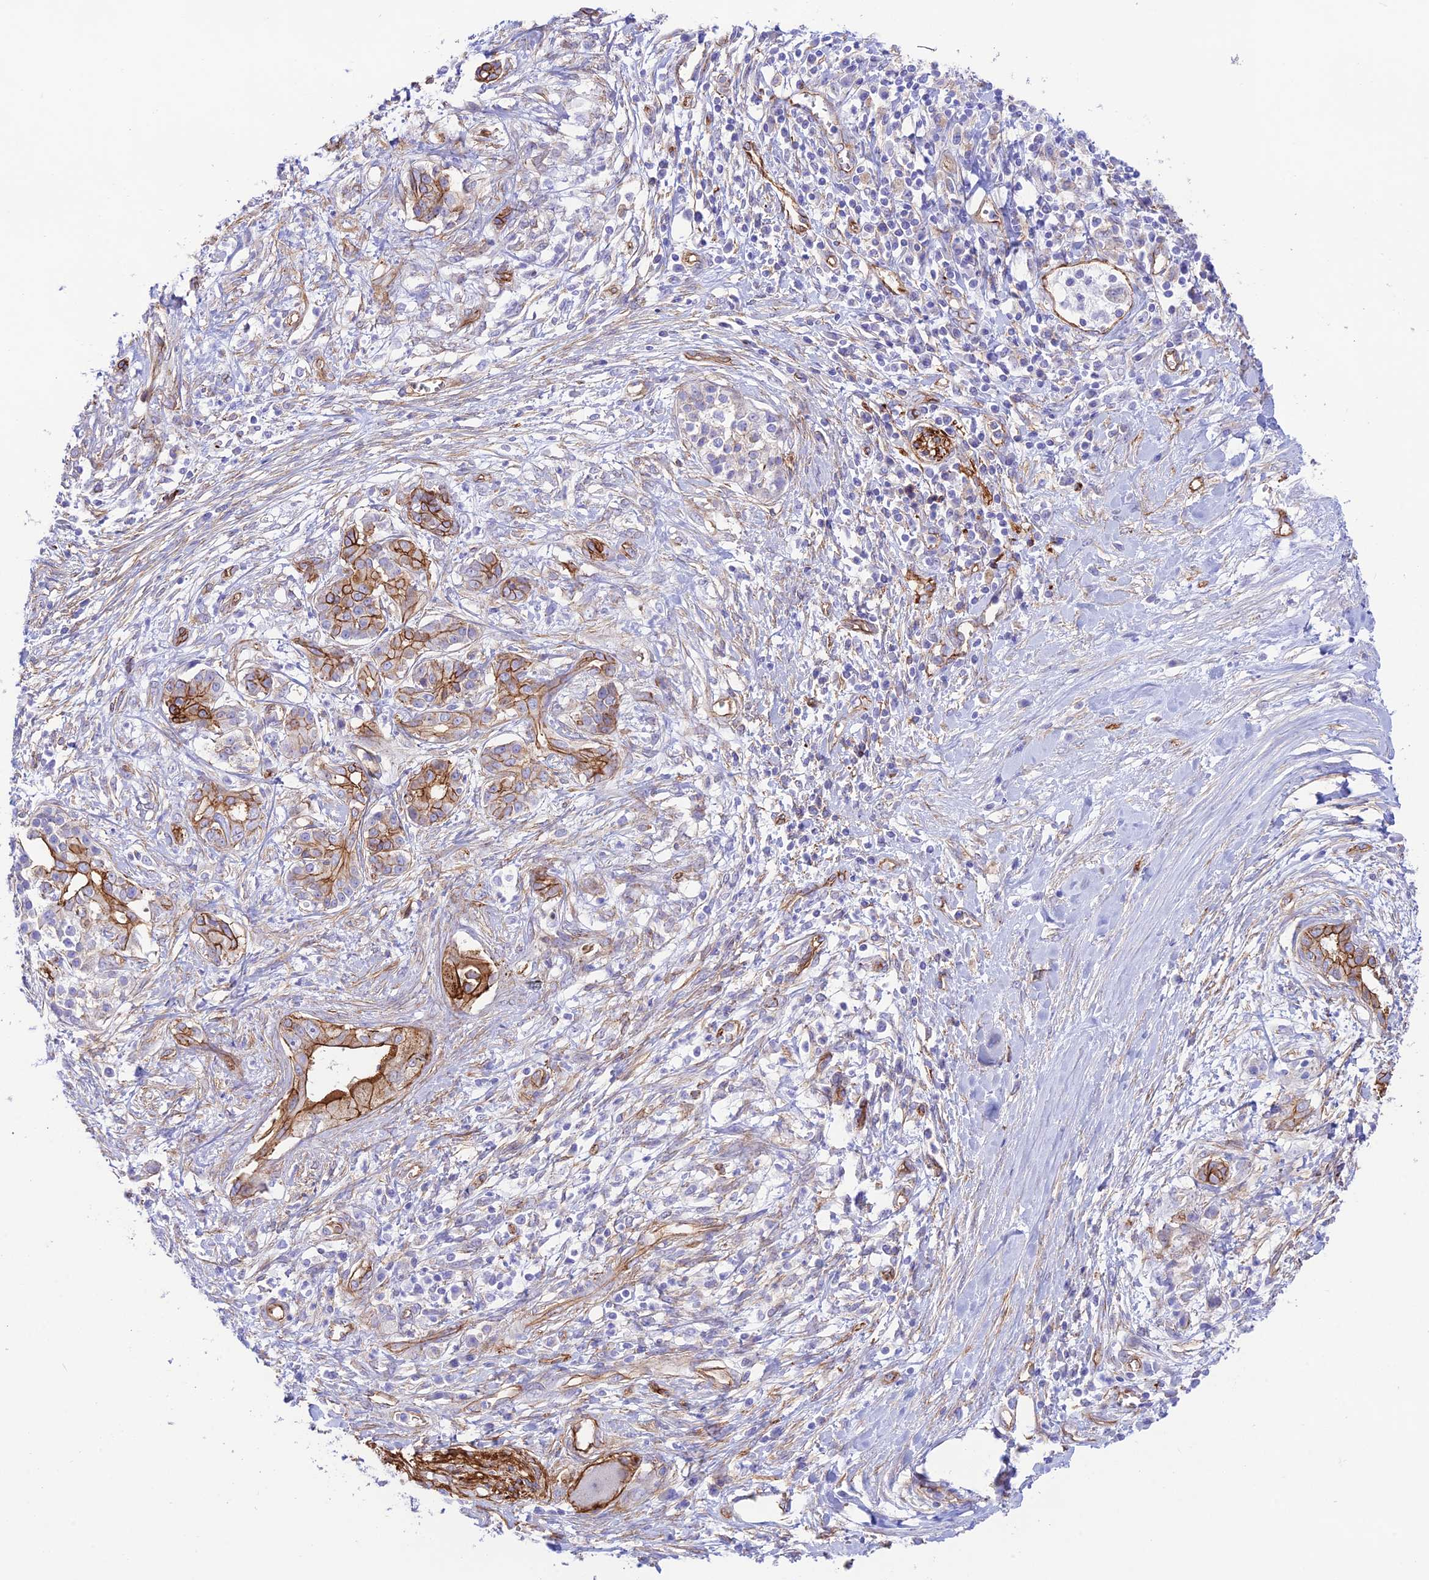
{"staining": {"intensity": "strong", "quantity": "25%-75%", "location": "cytoplasmic/membranous"}, "tissue": "pancreatic cancer", "cell_type": "Tumor cells", "image_type": "cancer", "snomed": [{"axis": "morphology", "description": "Adenocarcinoma, NOS"}, {"axis": "topography", "description": "Pancreas"}], "caption": "The image displays immunohistochemical staining of pancreatic cancer. There is strong cytoplasmic/membranous staining is appreciated in approximately 25%-75% of tumor cells.", "gene": "YPEL5", "patient": {"sex": "female", "age": 56}}